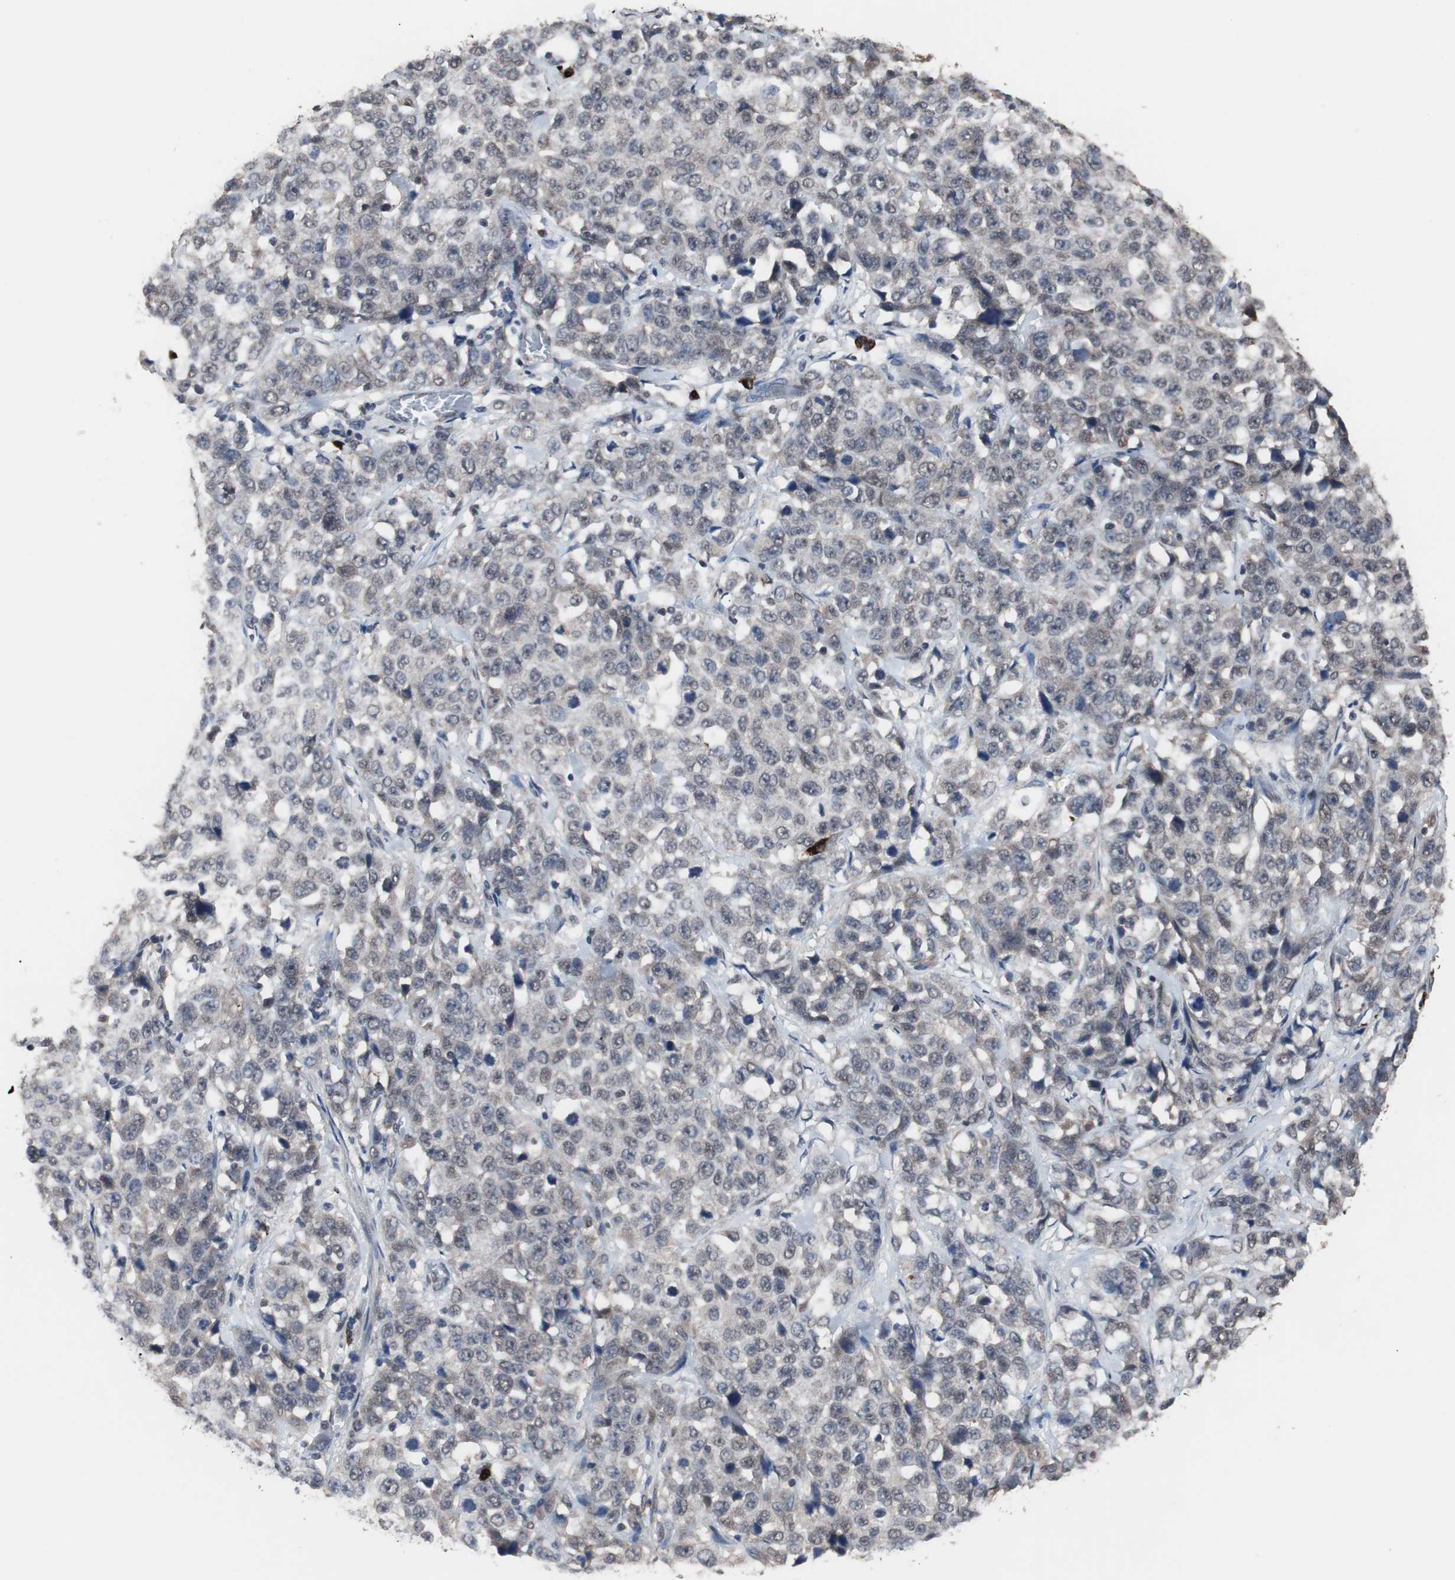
{"staining": {"intensity": "weak", "quantity": "<25%", "location": "nuclear"}, "tissue": "stomach cancer", "cell_type": "Tumor cells", "image_type": "cancer", "snomed": [{"axis": "morphology", "description": "Normal tissue, NOS"}, {"axis": "morphology", "description": "Adenocarcinoma, NOS"}, {"axis": "topography", "description": "Stomach"}], "caption": "Immunohistochemistry of human stomach cancer demonstrates no staining in tumor cells.", "gene": "MED27", "patient": {"sex": "male", "age": 48}}